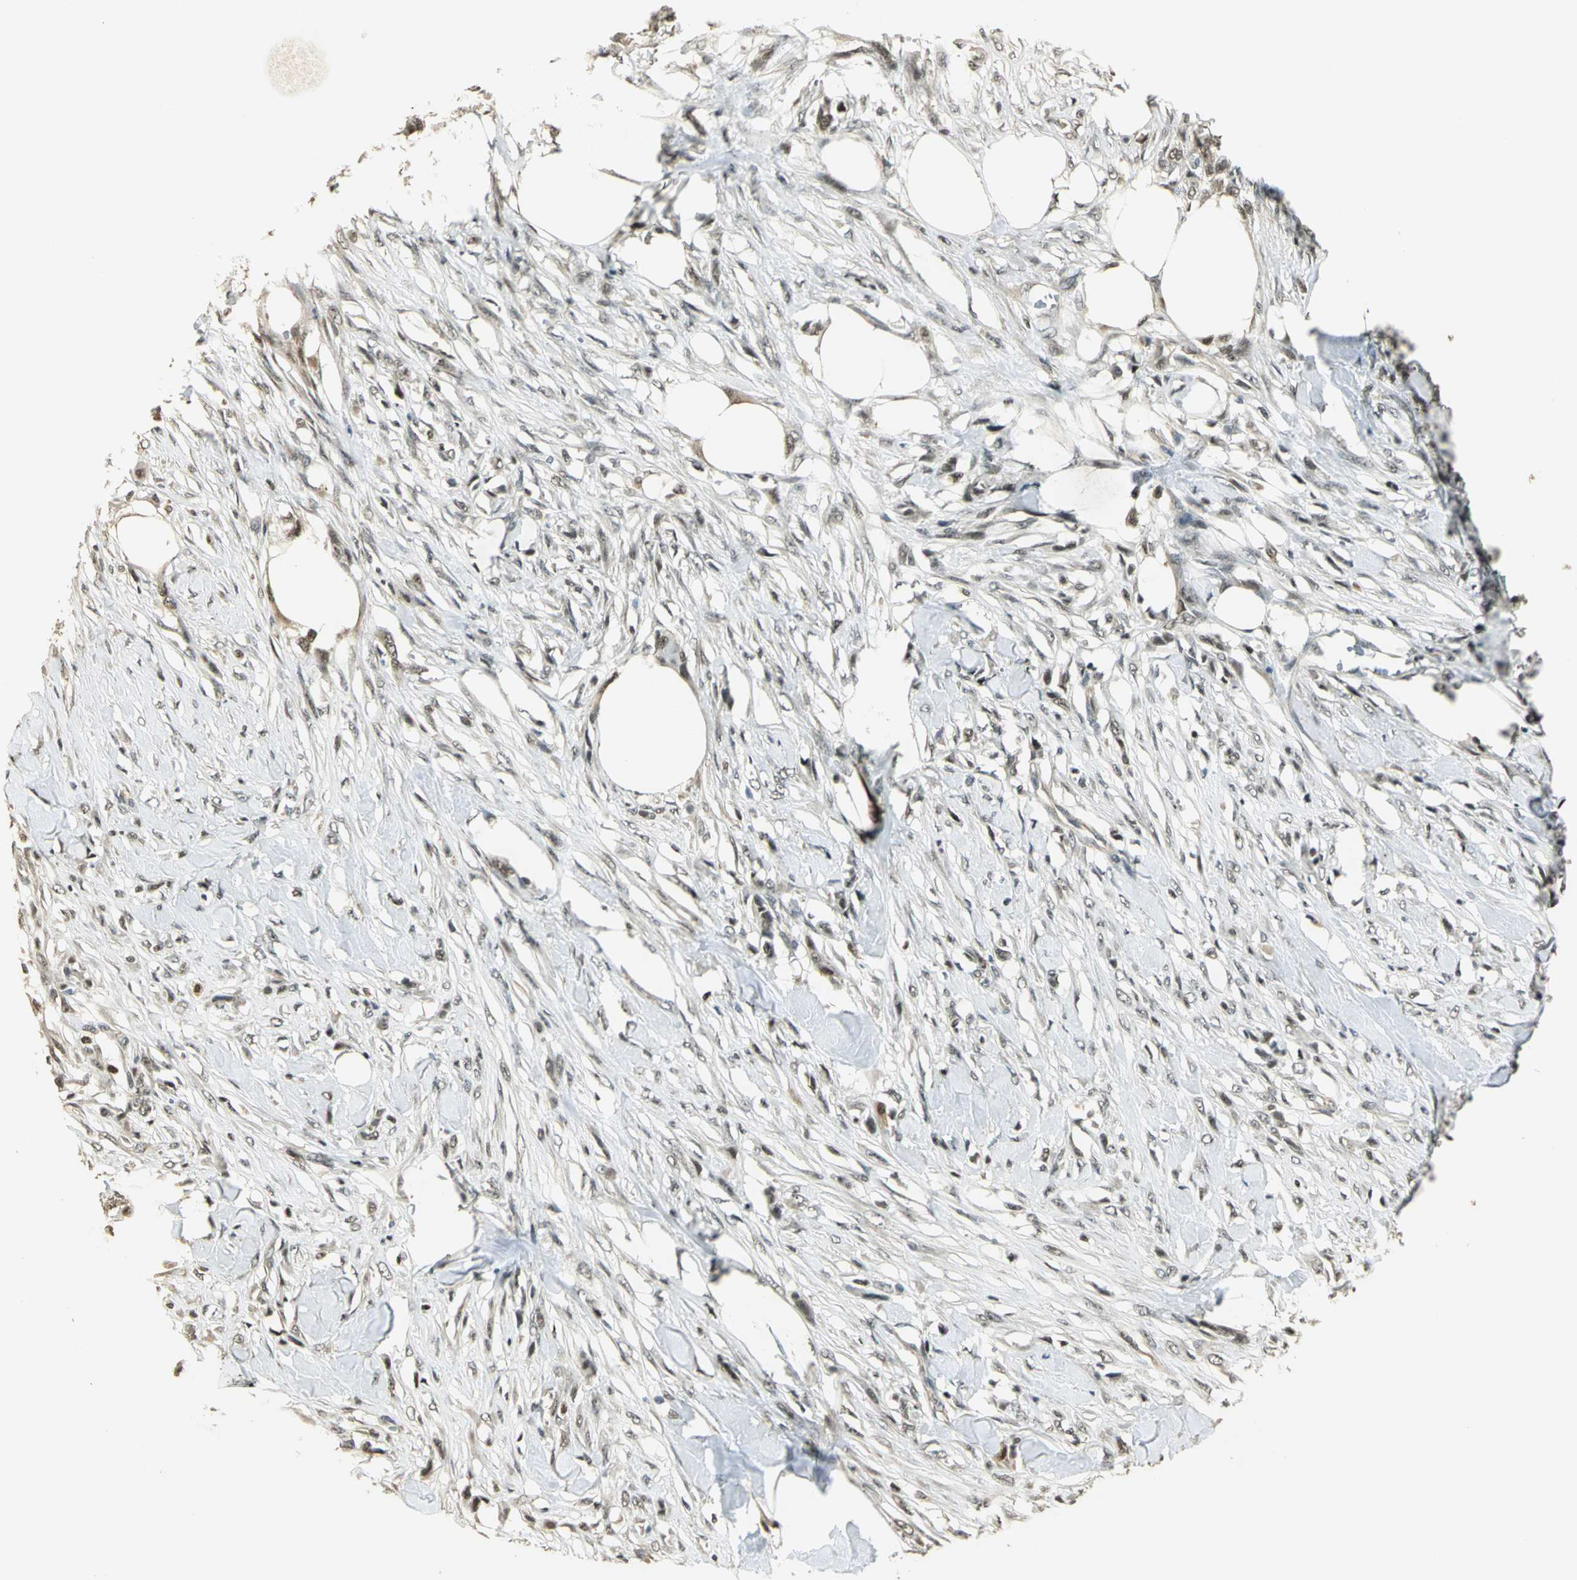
{"staining": {"intensity": "weak", "quantity": "25%-75%", "location": "nuclear"}, "tissue": "skin cancer", "cell_type": "Tumor cells", "image_type": "cancer", "snomed": [{"axis": "morphology", "description": "Normal tissue, NOS"}, {"axis": "morphology", "description": "Squamous cell carcinoma, NOS"}, {"axis": "topography", "description": "Skin"}], "caption": "Skin squamous cell carcinoma was stained to show a protein in brown. There is low levels of weak nuclear expression in about 25%-75% of tumor cells. The staining was performed using DAB (3,3'-diaminobenzidine), with brown indicating positive protein expression. Nuclei are stained blue with hematoxylin.", "gene": "ELF1", "patient": {"sex": "female", "age": 59}}